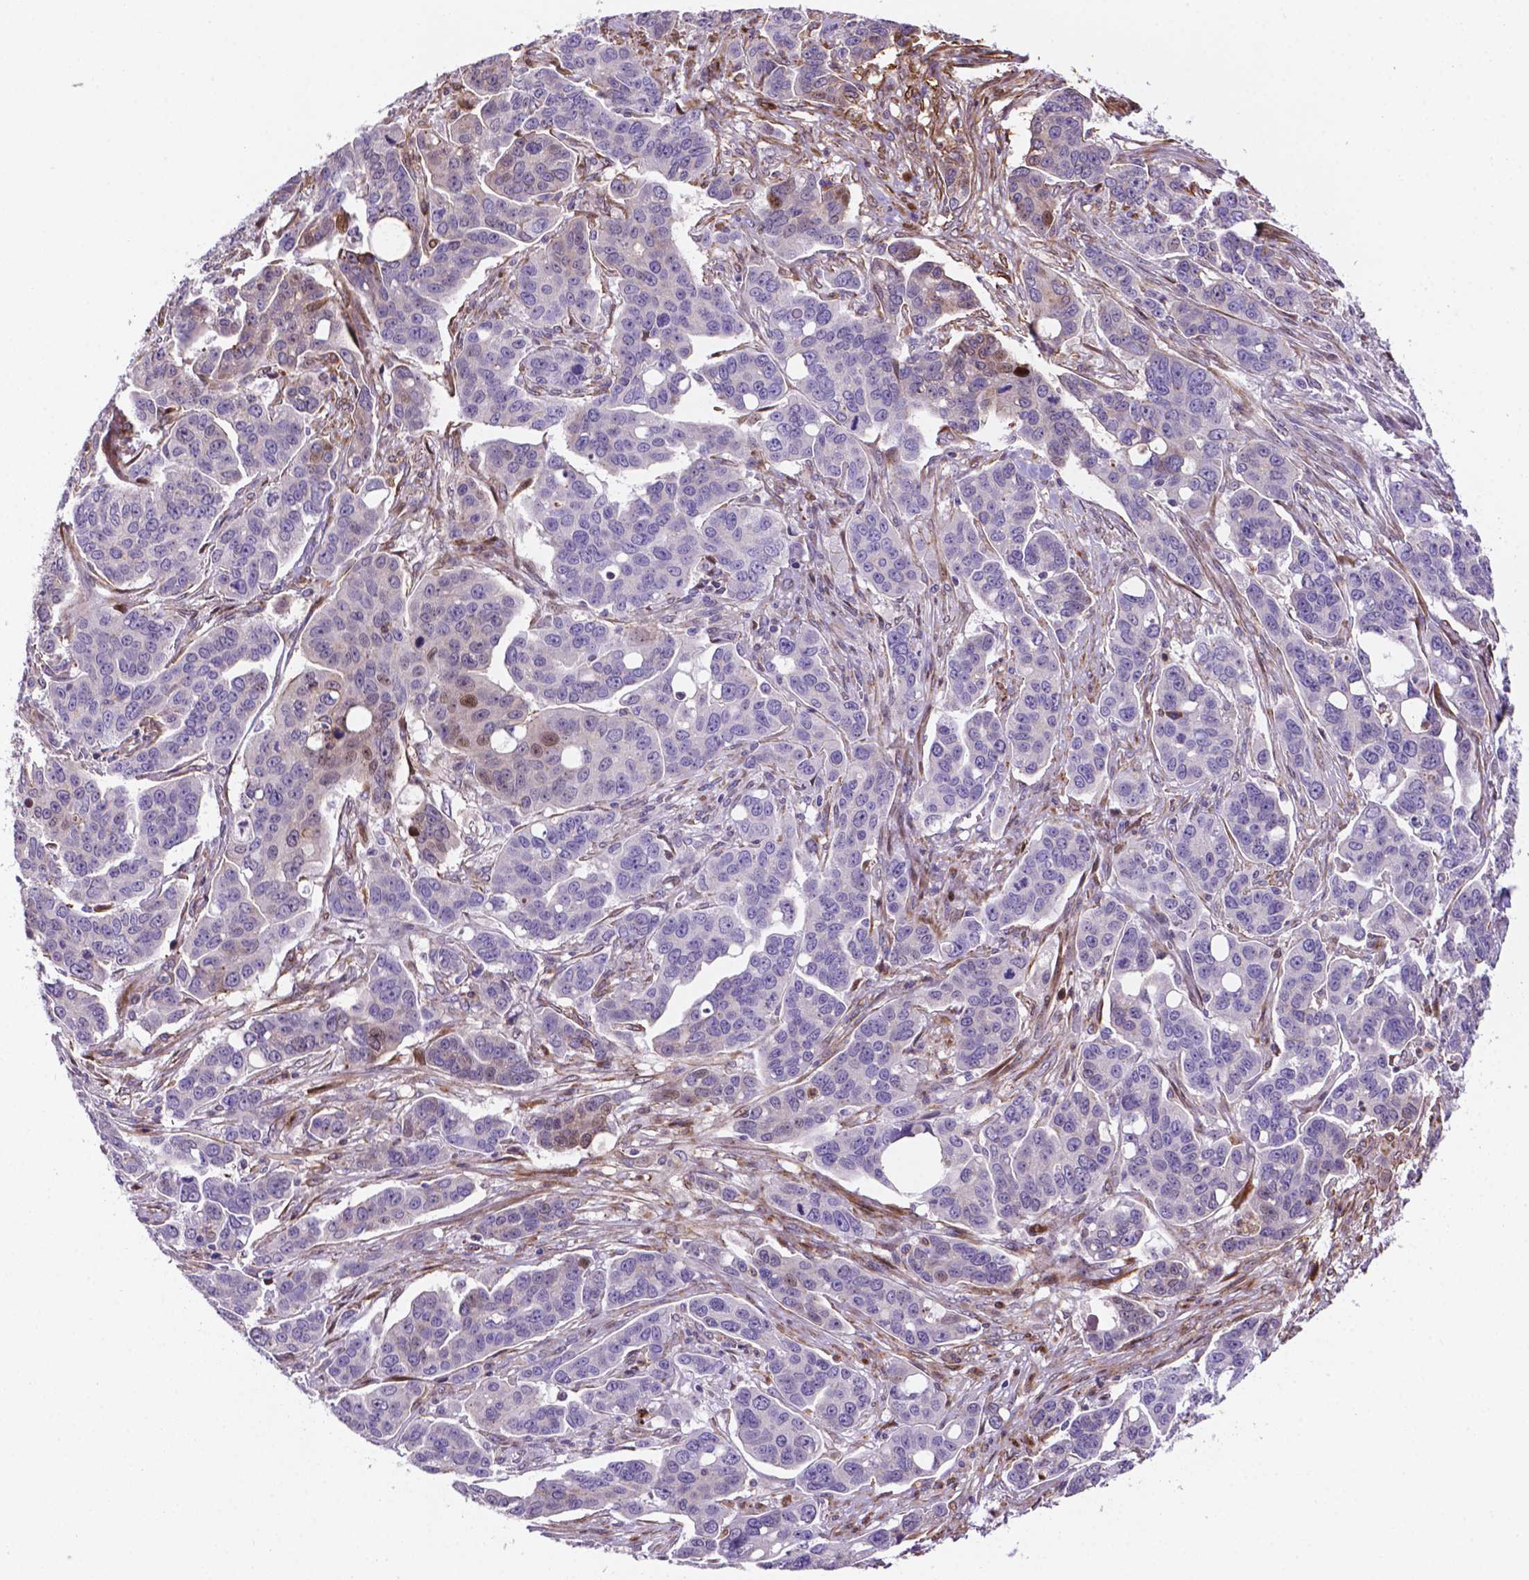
{"staining": {"intensity": "moderate", "quantity": "<25%", "location": "nuclear"}, "tissue": "ovarian cancer", "cell_type": "Tumor cells", "image_type": "cancer", "snomed": [{"axis": "morphology", "description": "Carcinoma, endometroid"}, {"axis": "topography", "description": "Ovary"}], "caption": "Brown immunohistochemical staining in ovarian cancer exhibits moderate nuclear expression in about <25% of tumor cells. The staining was performed using DAB (3,3'-diaminobenzidine), with brown indicating positive protein expression. Nuclei are stained blue with hematoxylin.", "gene": "TM4SF20", "patient": {"sex": "female", "age": 78}}